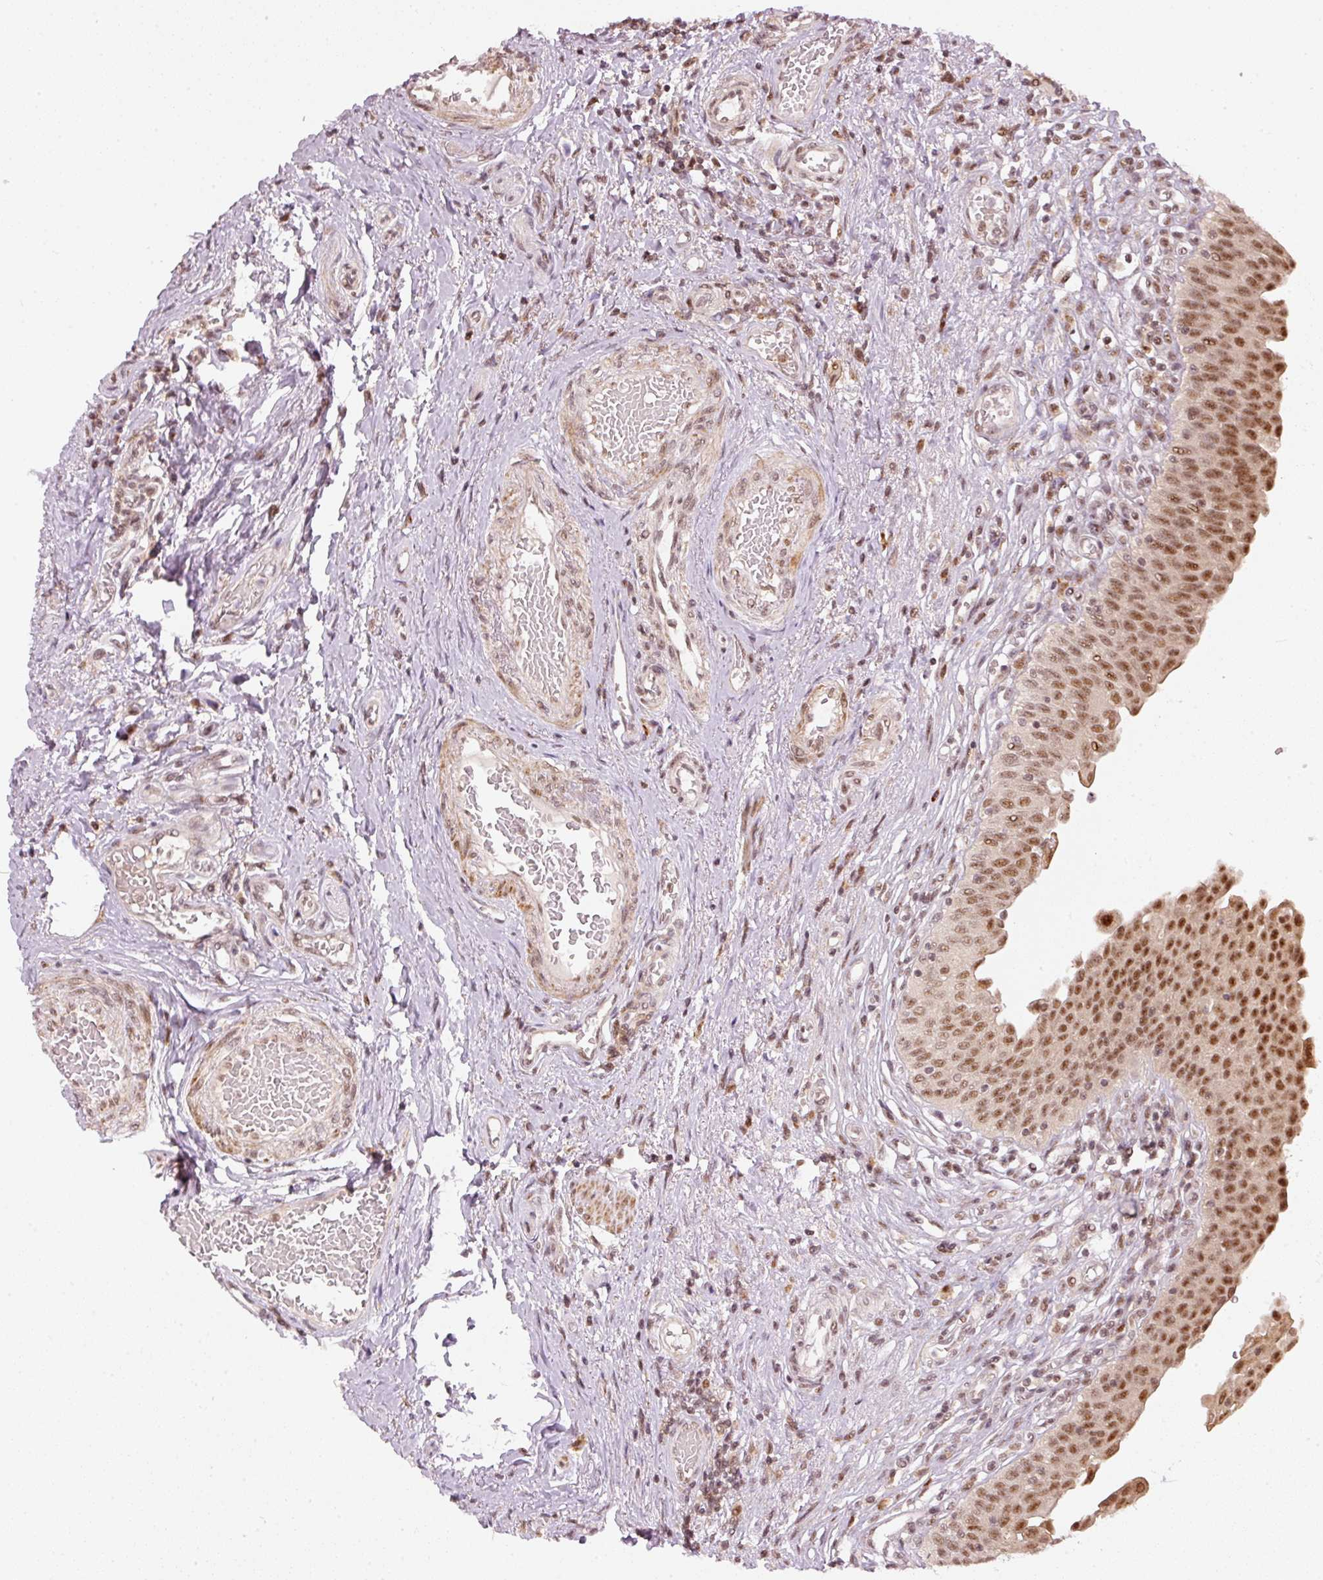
{"staining": {"intensity": "strong", "quantity": ">75%", "location": "nuclear"}, "tissue": "urinary bladder", "cell_type": "Urothelial cells", "image_type": "normal", "snomed": [{"axis": "morphology", "description": "Normal tissue, NOS"}, {"axis": "topography", "description": "Urinary bladder"}], "caption": "Brown immunohistochemical staining in normal human urinary bladder displays strong nuclear expression in approximately >75% of urothelial cells.", "gene": "THOC6", "patient": {"sex": "male", "age": 71}}